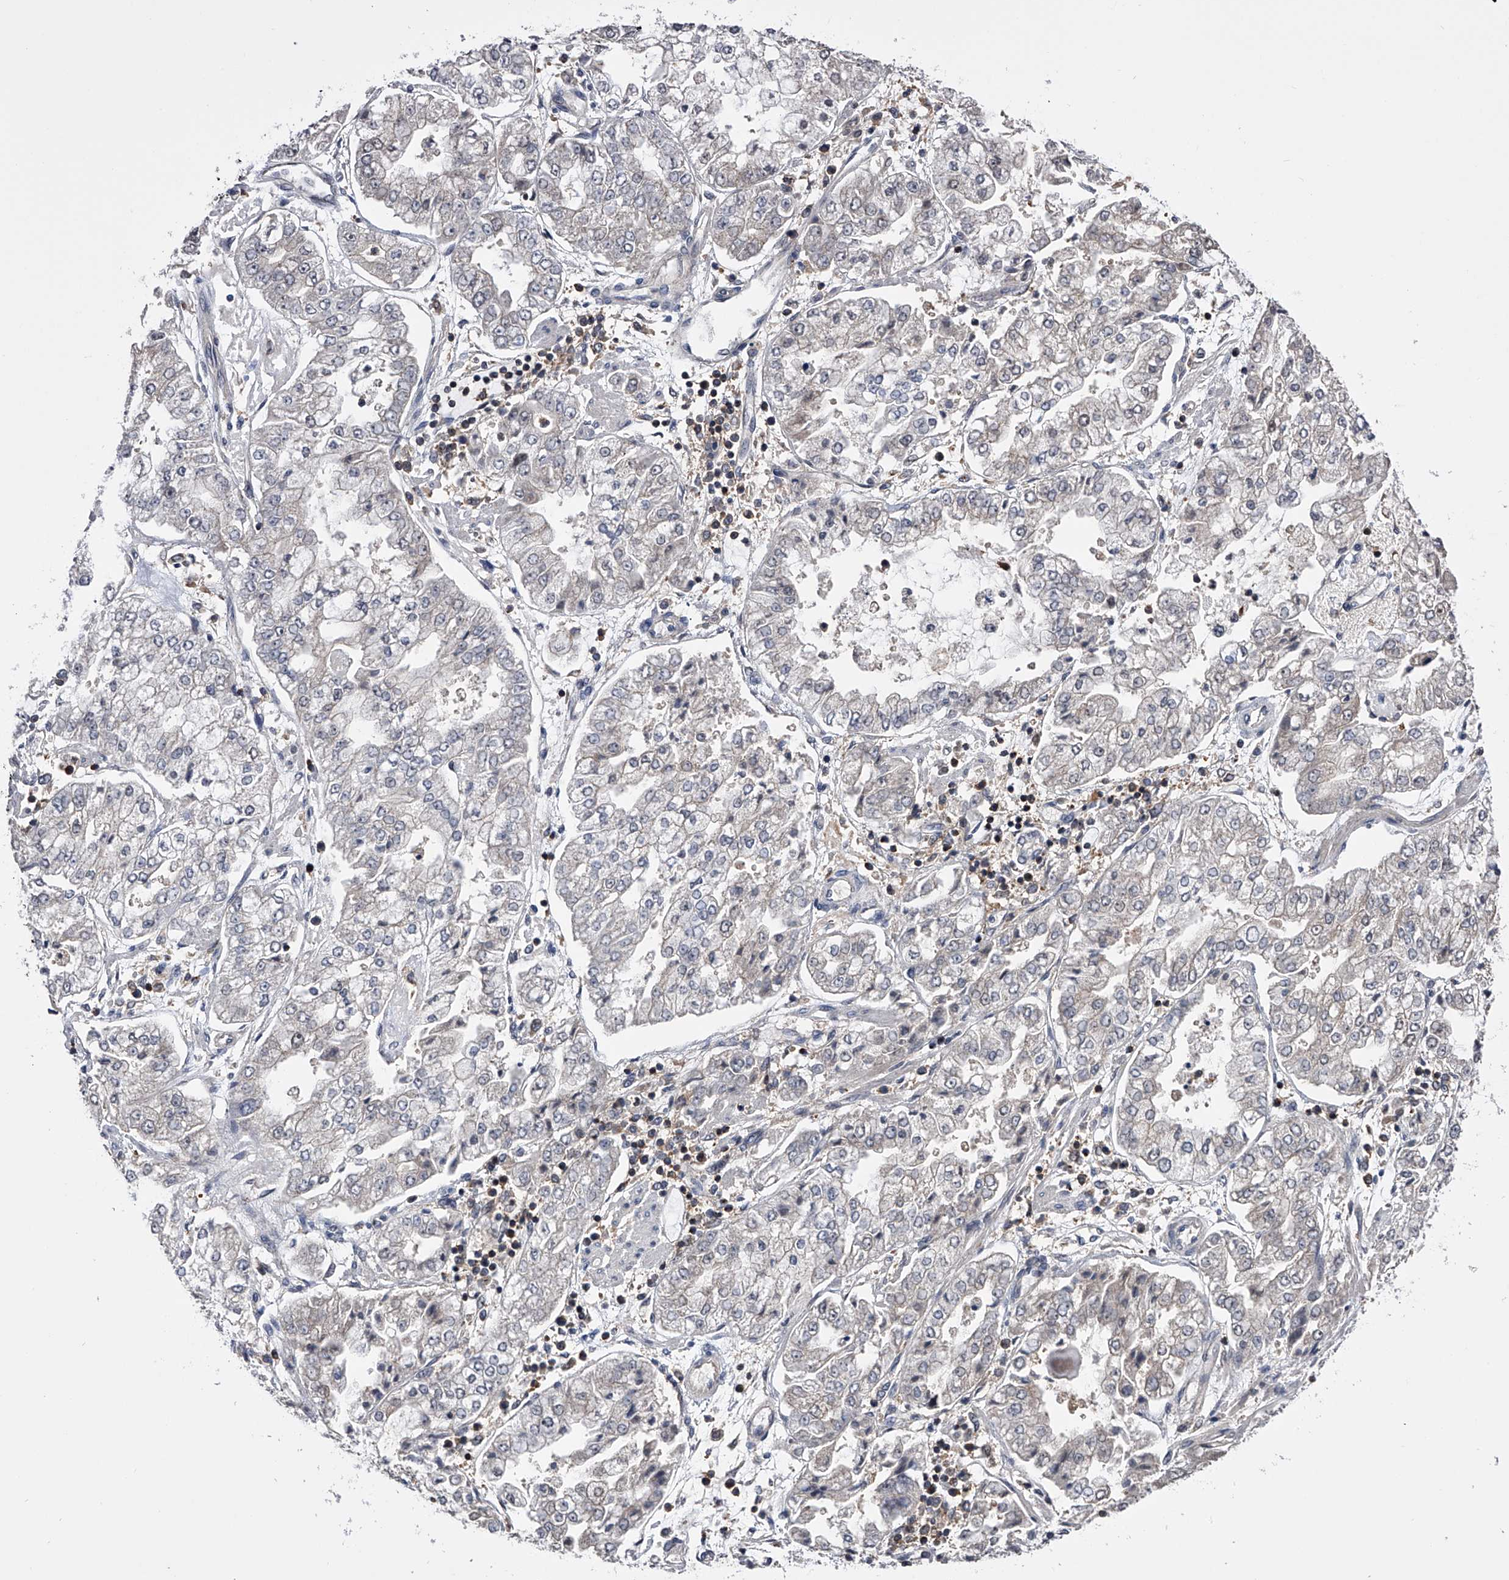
{"staining": {"intensity": "negative", "quantity": "none", "location": "none"}, "tissue": "stomach cancer", "cell_type": "Tumor cells", "image_type": "cancer", "snomed": [{"axis": "morphology", "description": "Adenocarcinoma, NOS"}, {"axis": "topography", "description": "Stomach"}], "caption": "IHC of stomach cancer (adenocarcinoma) shows no staining in tumor cells.", "gene": "PAN3", "patient": {"sex": "male", "age": 76}}